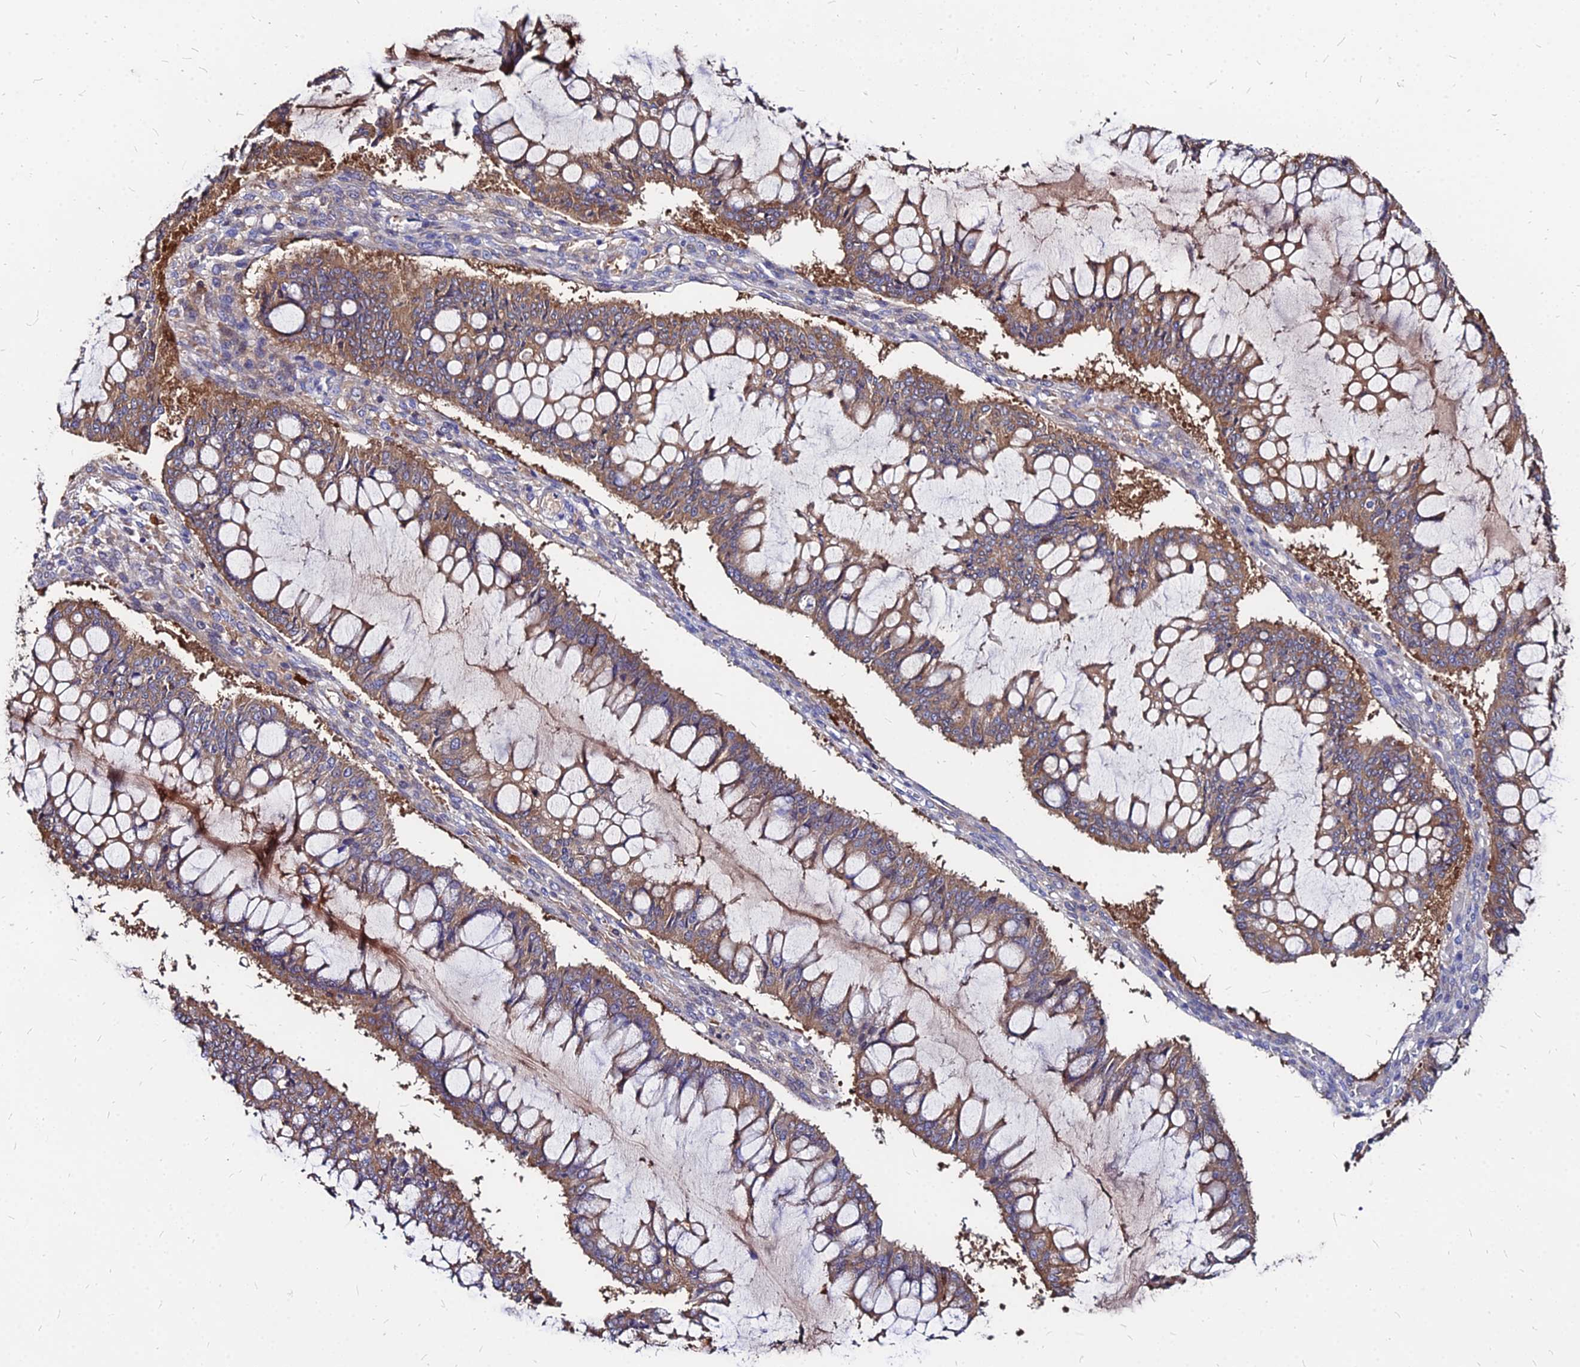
{"staining": {"intensity": "weak", "quantity": ">75%", "location": "cytoplasmic/membranous"}, "tissue": "ovarian cancer", "cell_type": "Tumor cells", "image_type": "cancer", "snomed": [{"axis": "morphology", "description": "Cystadenocarcinoma, mucinous, NOS"}, {"axis": "topography", "description": "Ovary"}], "caption": "Human ovarian cancer (mucinous cystadenocarcinoma) stained with a brown dye shows weak cytoplasmic/membranous positive positivity in approximately >75% of tumor cells.", "gene": "ACSM6", "patient": {"sex": "female", "age": 73}}